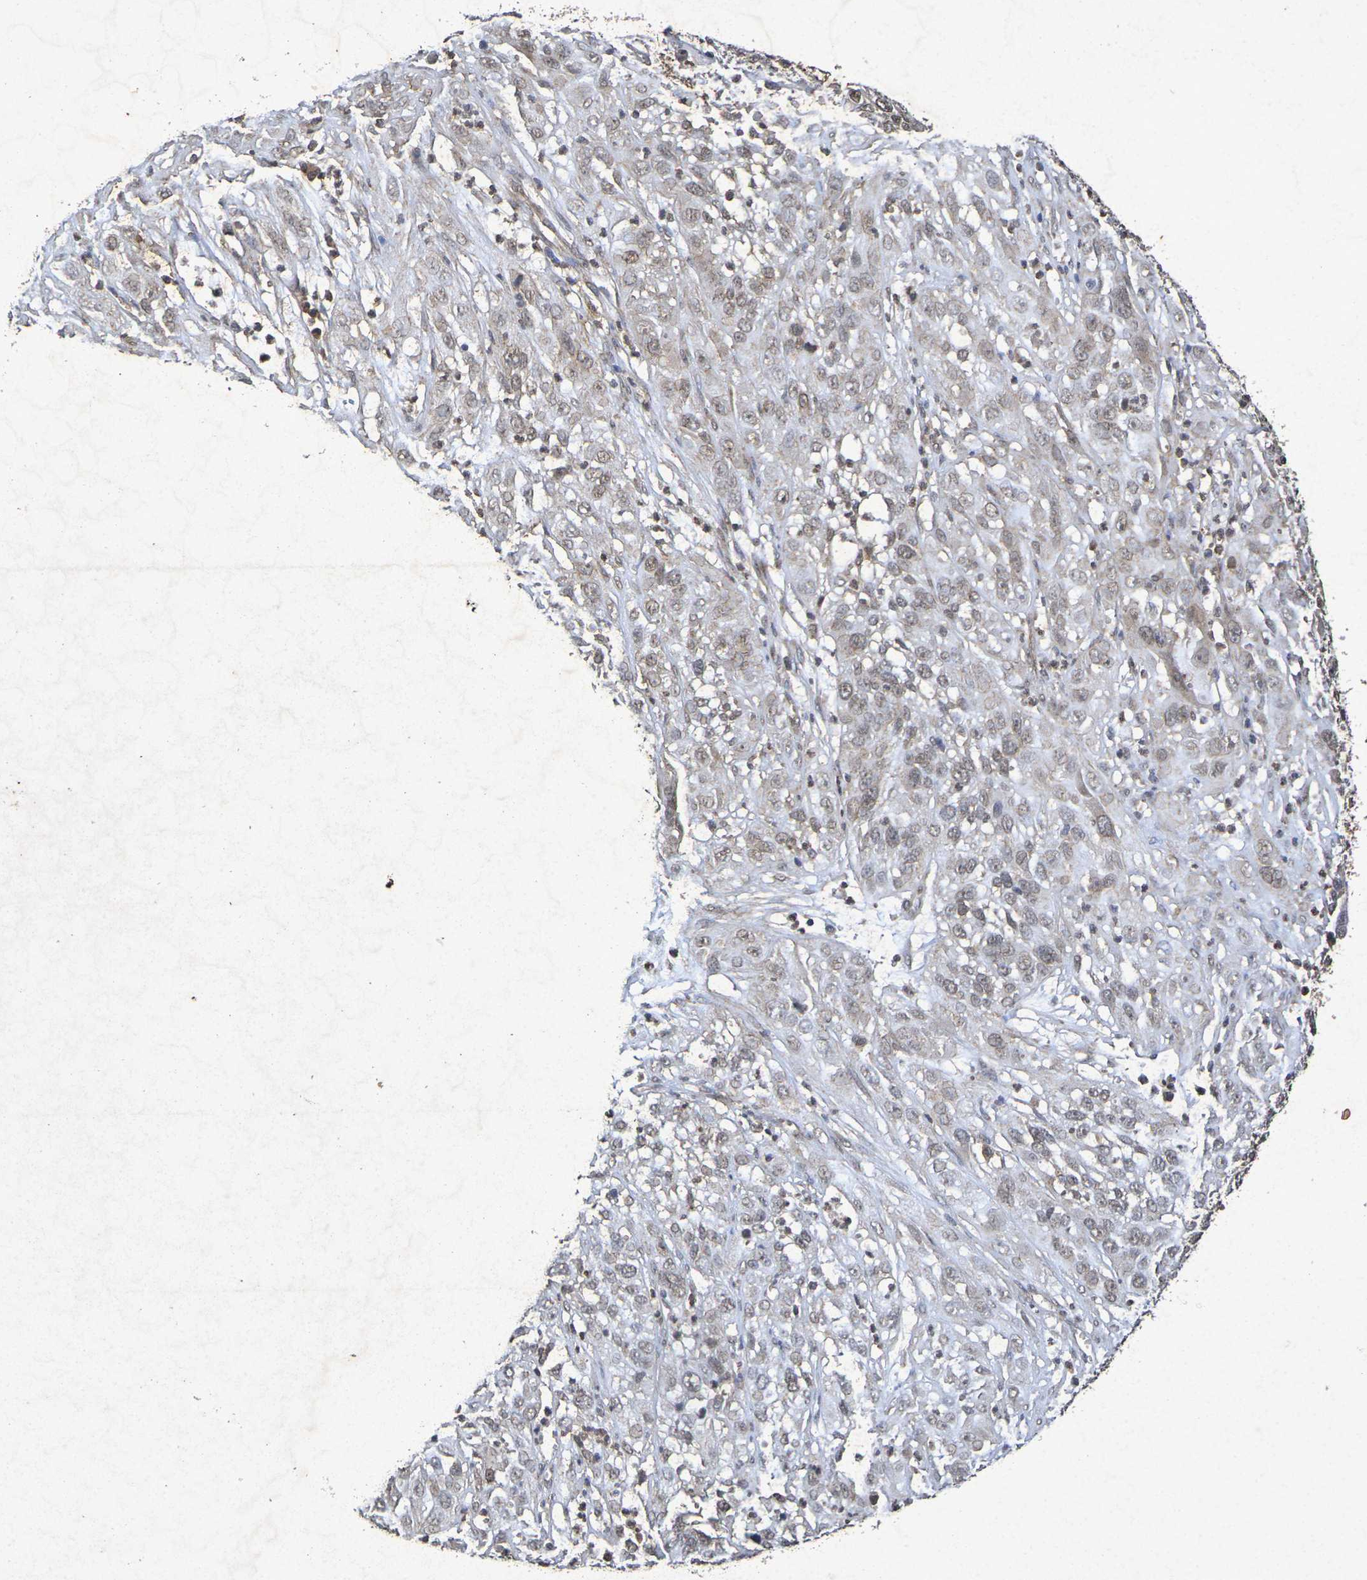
{"staining": {"intensity": "weak", "quantity": ">75%", "location": "nuclear"}, "tissue": "cervical cancer", "cell_type": "Tumor cells", "image_type": "cancer", "snomed": [{"axis": "morphology", "description": "Squamous cell carcinoma, NOS"}, {"axis": "topography", "description": "Cervix"}], "caption": "Immunohistochemical staining of human cervical squamous cell carcinoma shows low levels of weak nuclear protein expression in about >75% of tumor cells.", "gene": "GUCY1A2", "patient": {"sex": "female", "age": 32}}